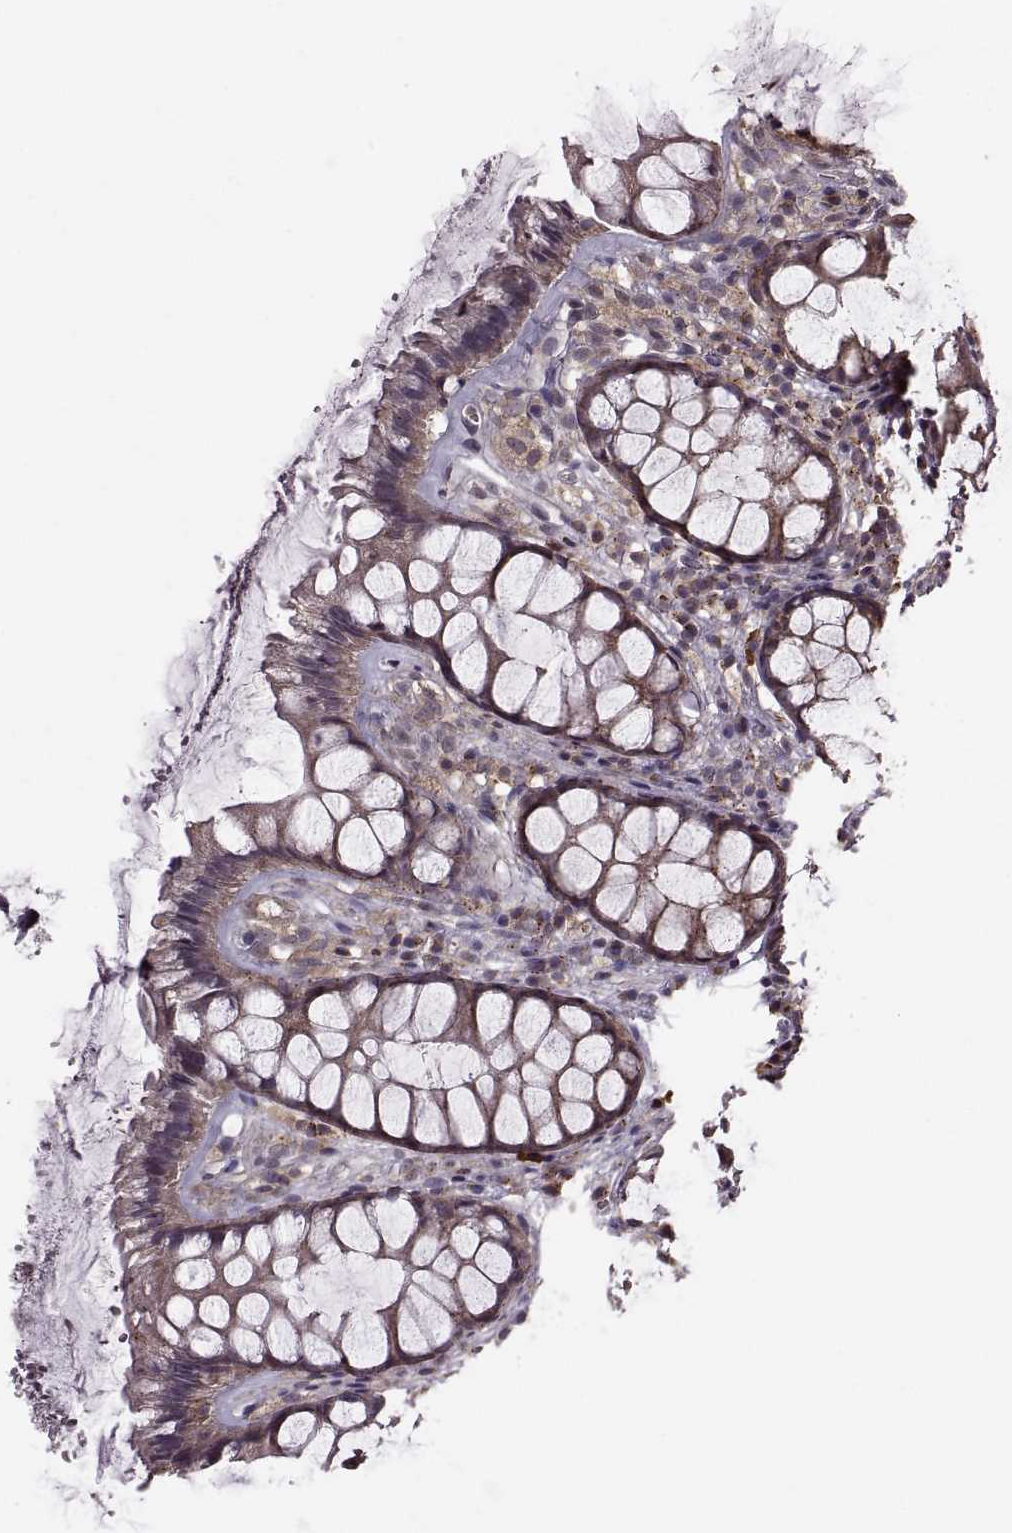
{"staining": {"intensity": "moderate", "quantity": ">75%", "location": "cytoplasmic/membranous"}, "tissue": "rectum", "cell_type": "Glandular cells", "image_type": "normal", "snomed": [{"axis": "morphology", "description": "Normal tissue, NOS"}, {"axis": "topography", "description": "Rectum"}], "caption": "A brown stain shows moderate cytoplasmic/membranous positivity of a protein in glandular cells of normal human rectum. (DAB IHC with brightfield microscopy, high magnification).", "gene": "FNIP2", "patient": {"sex": "female", "age": 62}}